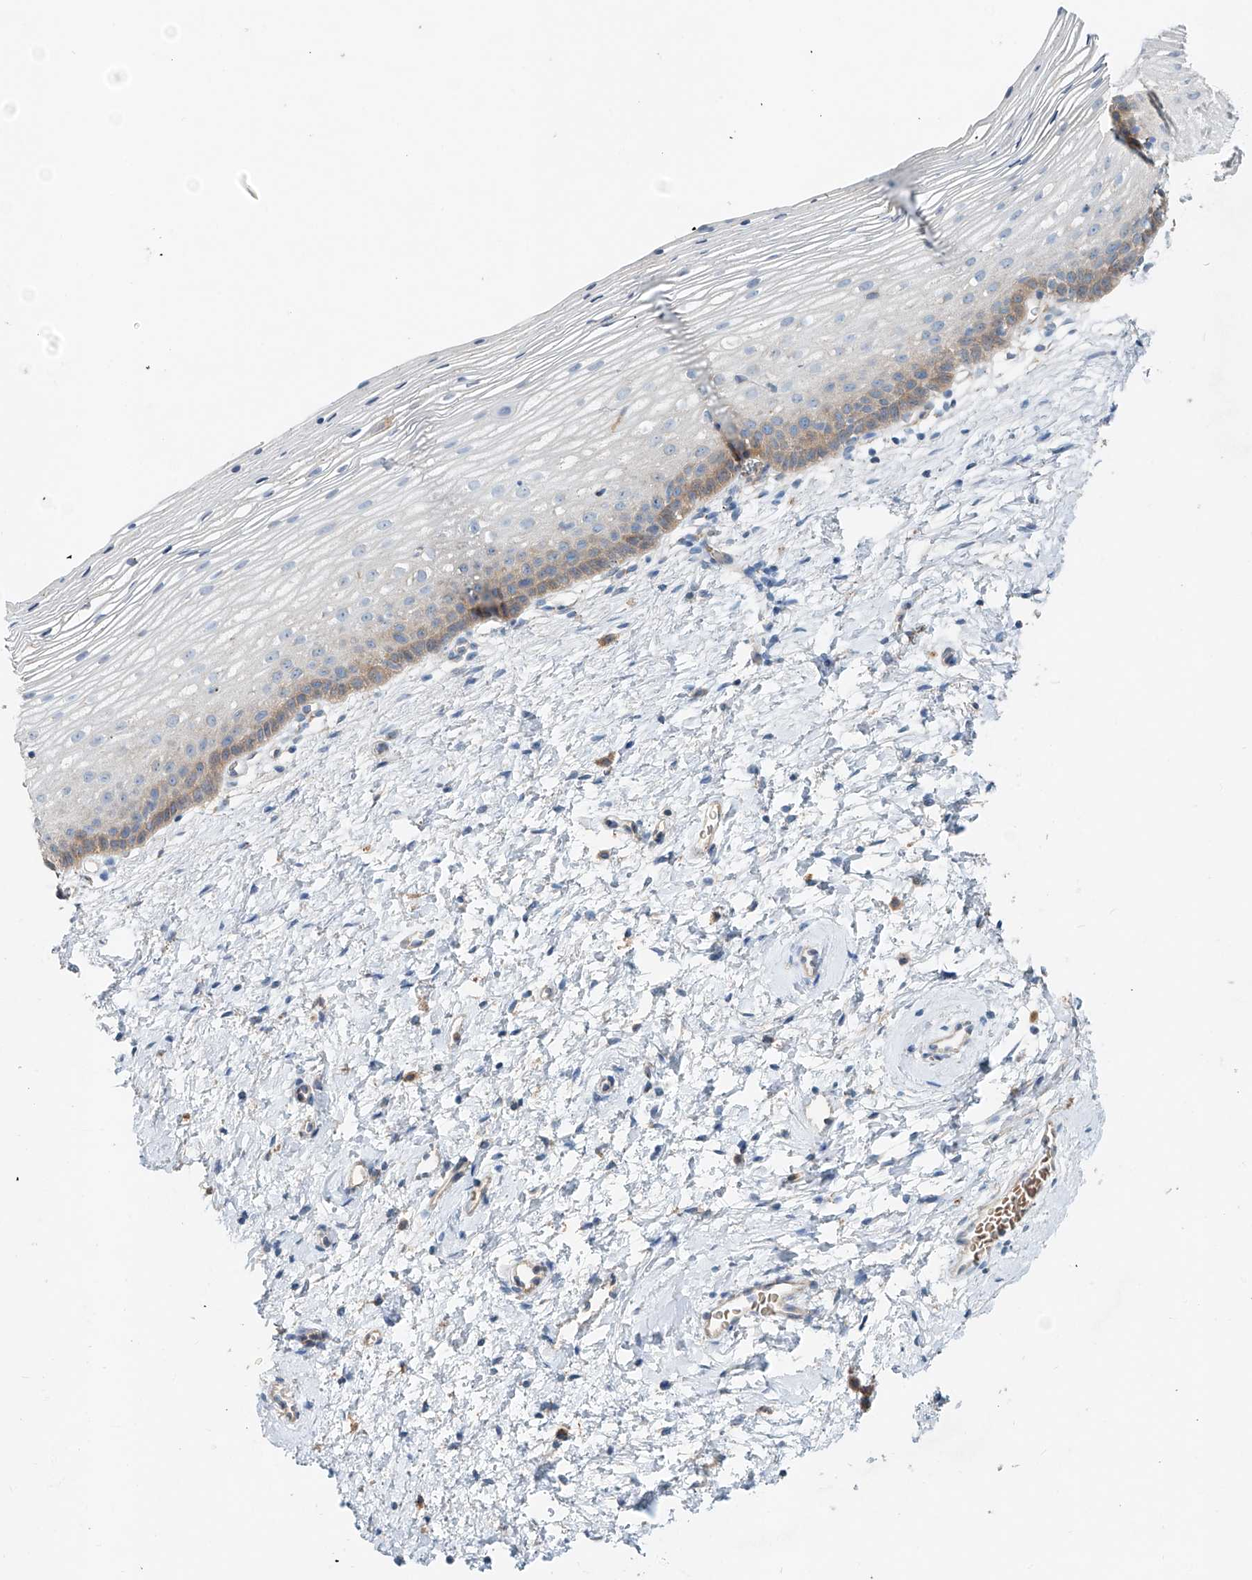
{"staining": {"intensity": "moderate", "quantity": "<25%", "location": "cytoplasmic/membranous"}, "tissue": "cervix", "cell_type": "Glandular cells", "image_type": "normal", "snomed": [{"axis": "morphology", "description": "Normal tissue, NOS"}, {"axis": "topography", "description": "Cervix"}], "caption": "A brown stain shows moderate cytoplasmic/membranous expression of a protein in glandular cells of benign human cervix.", "gene": "TRIM47", "patient": {"sex": "female", "age": 72}}